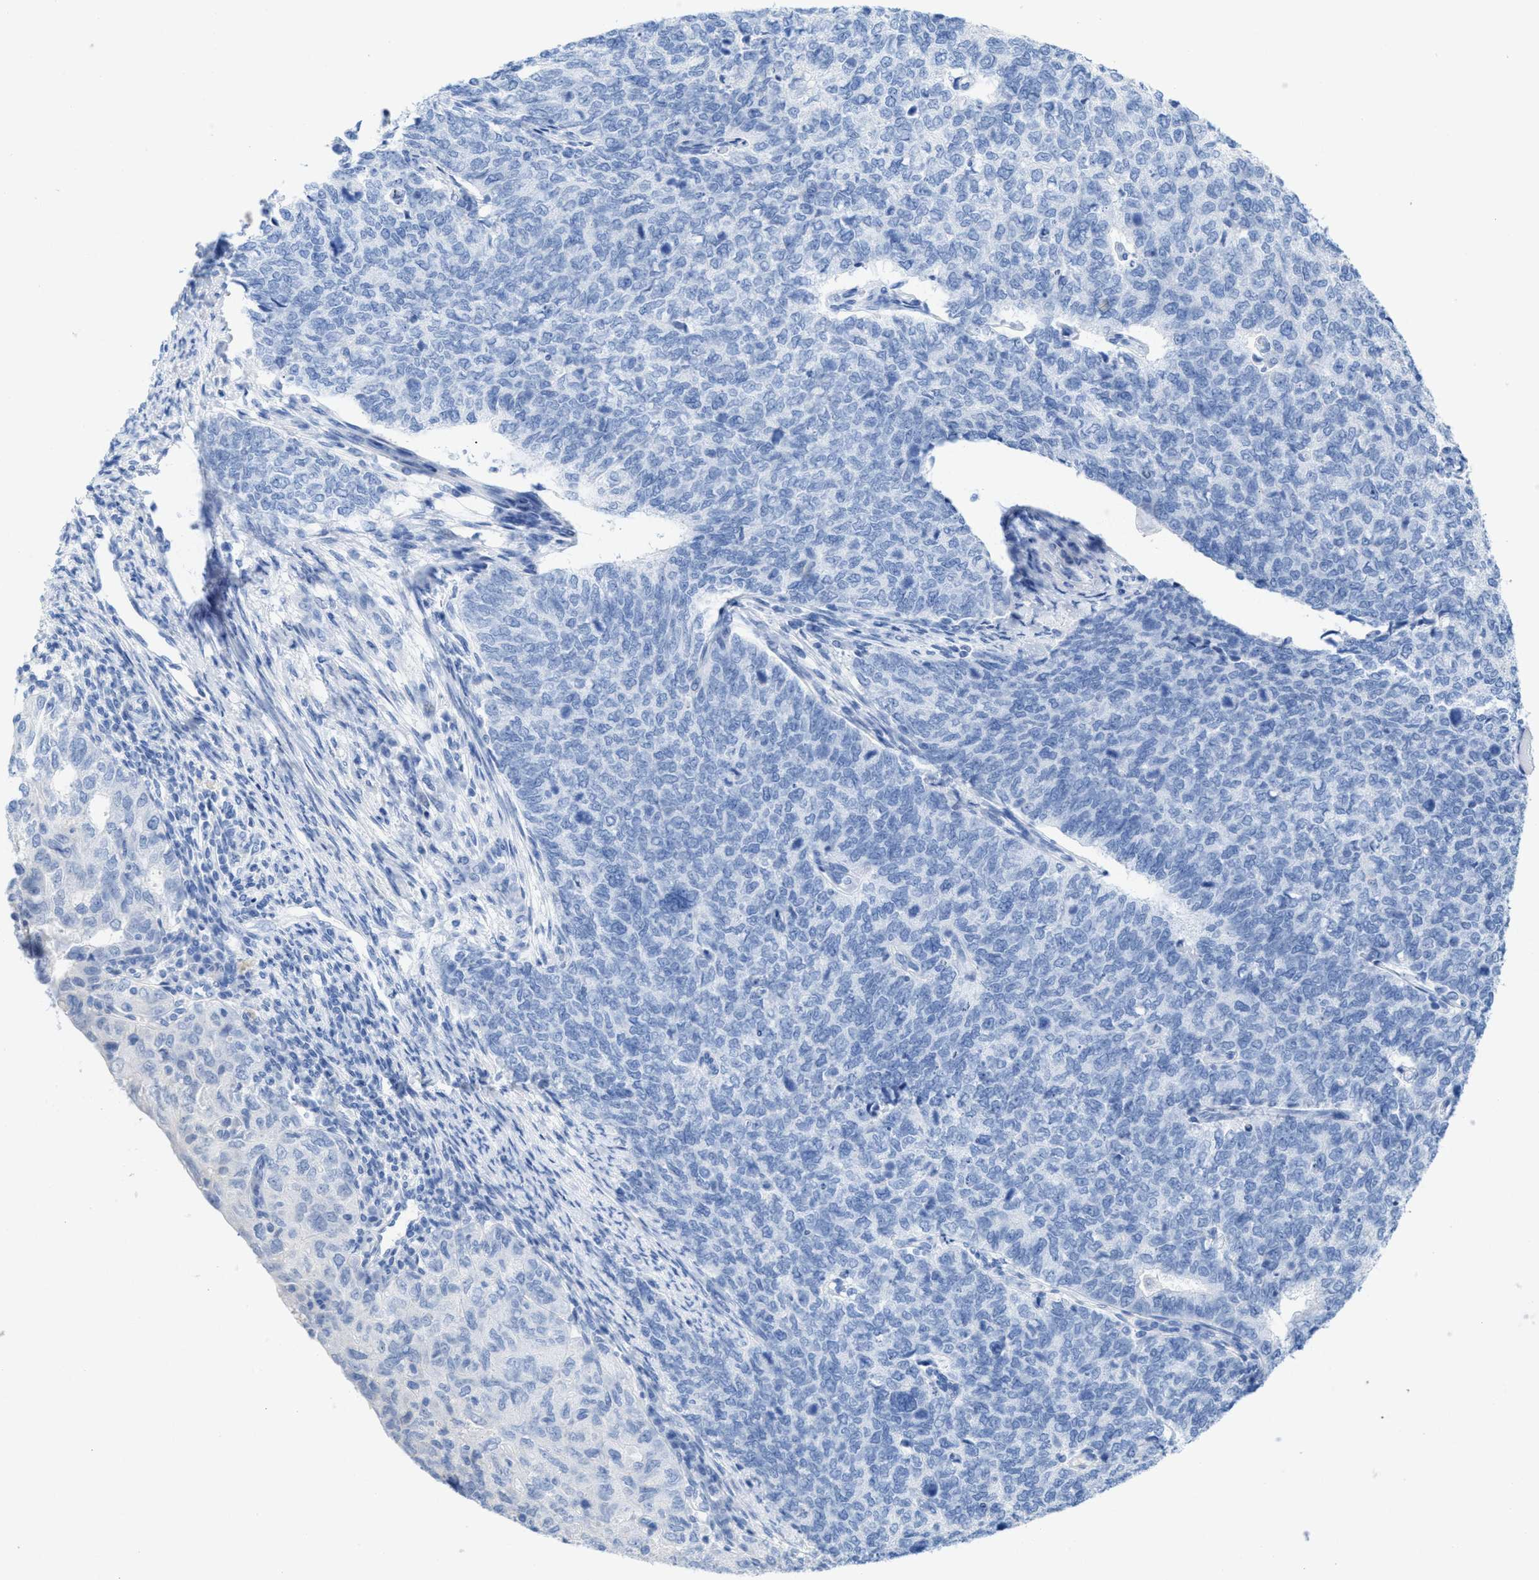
{"staining": {"intensity": "negative", "quantity": "none", "location": "none"}, "tissue": "cervical cancer", "cell_type": "Tumor cells", "image_type": "cancer", "snomed": [{"axis": "morphology", "description": "Squamous cell carcinoma, NOS"}, {"axis": "topography", "description": "Cervix"}], "caption": "Tumor cells are negative for brown protein staining in cervical cancer (squamous cell carcinoma). (DAB immunohistochemistry visualized using brightfield microscopy, high magnification).", "gene": "ANKFN1", "patient": {"sex": "female", "age": 63}}